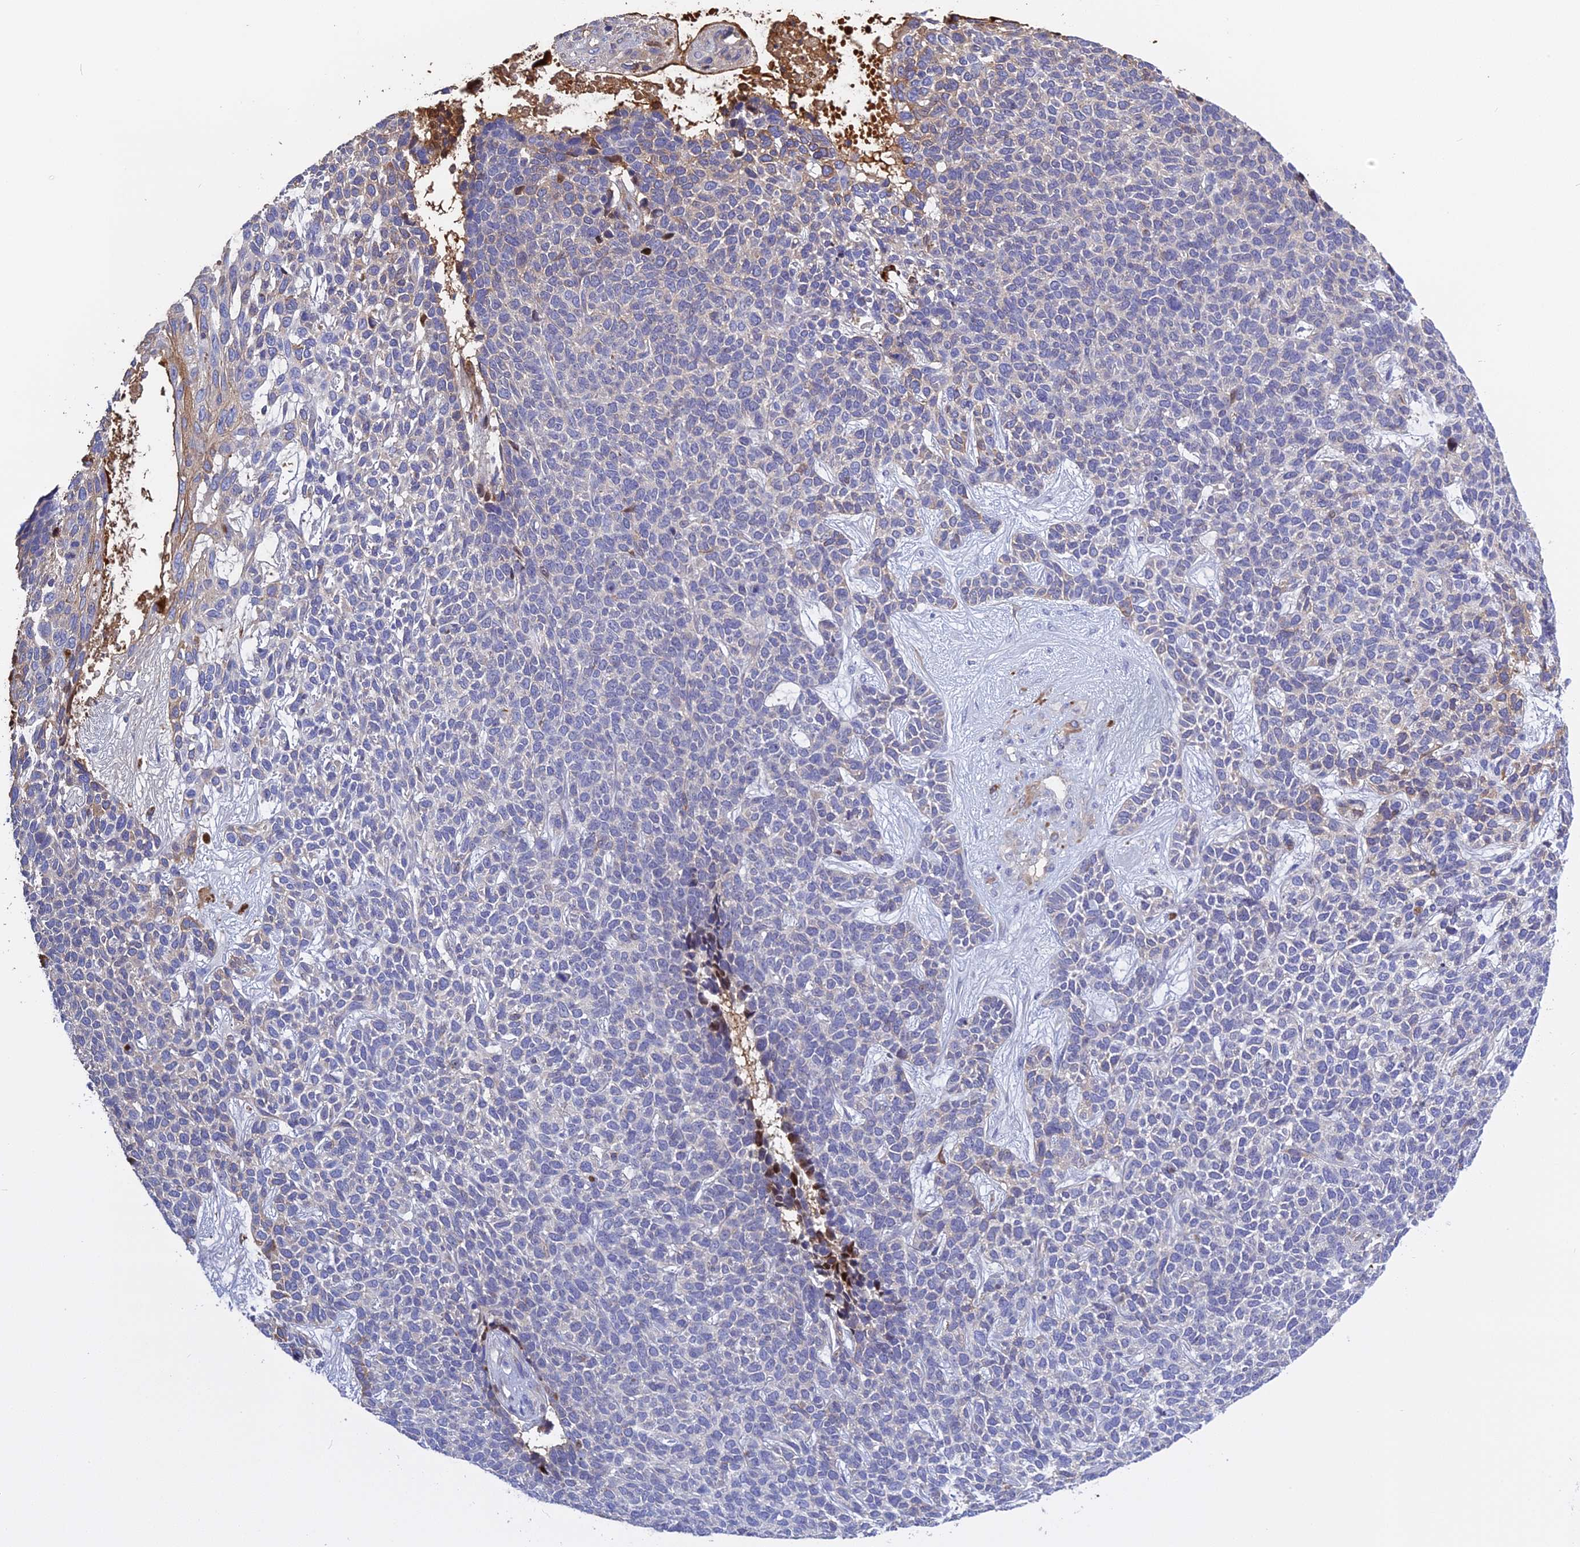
{"staining": {"intensity": "negative", "quantity": "none", "location": "none"}, "tissue": "skin cancer", "cell_type": "Tumor cells", "image_type": "cancer", "snomed": [{"axis": "morphology", "description": "Basal cell carcinoma"}, {"axis": "topography", "description": "Skin"}], "caption": "The image shows no staining of tumor cells in basal cell carcinoma (skin). (DAB immunohistochemistry with hematoxylin counter stain).", "gene": "PZP", "patient": {"sex": "female", "age": 84}}